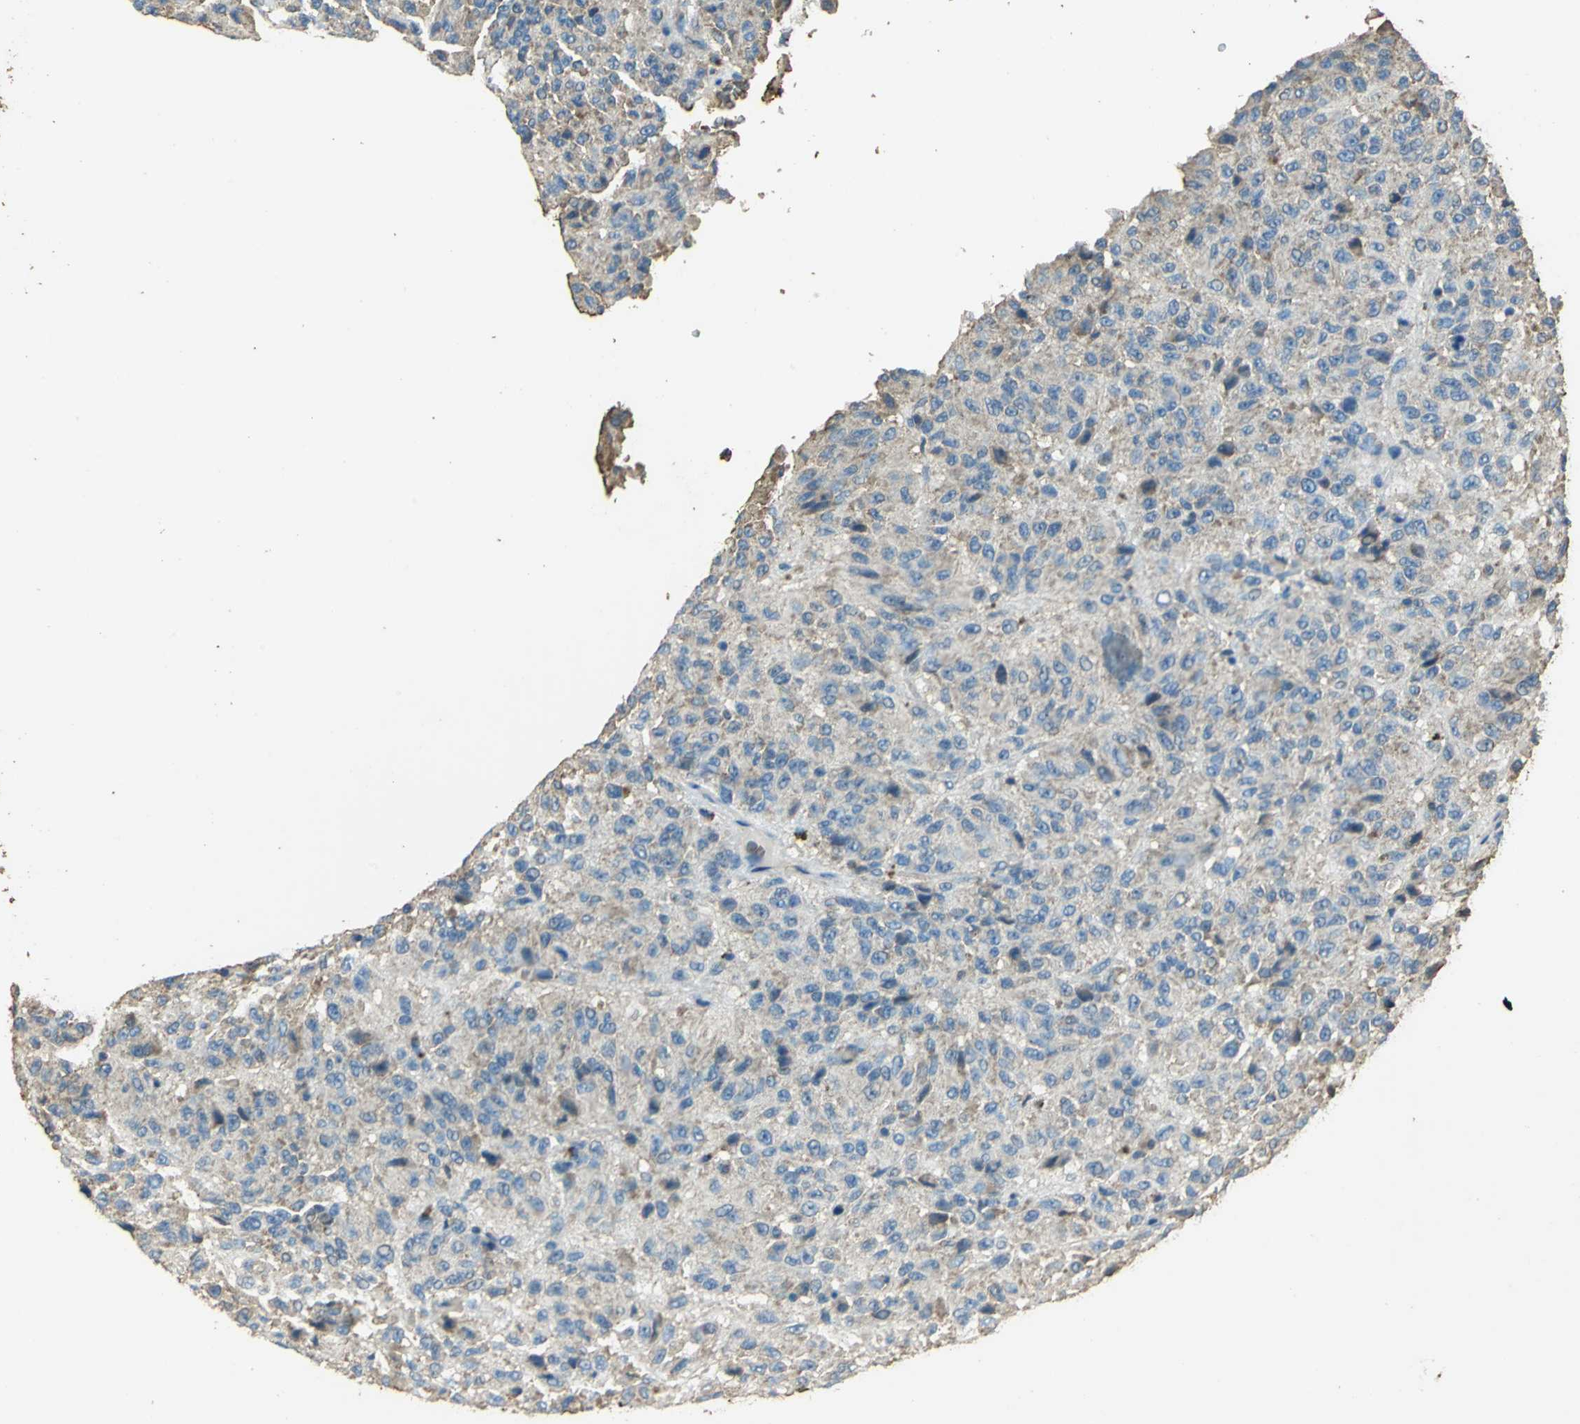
{"staining": {"intensity": "weak", "quantity": "25%-75%", "location": "cytoplasmic/membranous"}, "tissue": "melanoma", "cell_type": "Tumor cells", "image_type": "cancer", "snomed": [{"axis": "morphology", "description": "Malignant melanoma, Metastatic site"}, {"axis": "topography", "description": "Lung"}], "caption": "A micrograph of human malignant melanoma (metastatic site) stained for a protein shows weak cytoplasmic/membranous brown staining in tumor cells.", "gene": "TRAPPC2", "patient": {"sex": "male", "age": 64}}